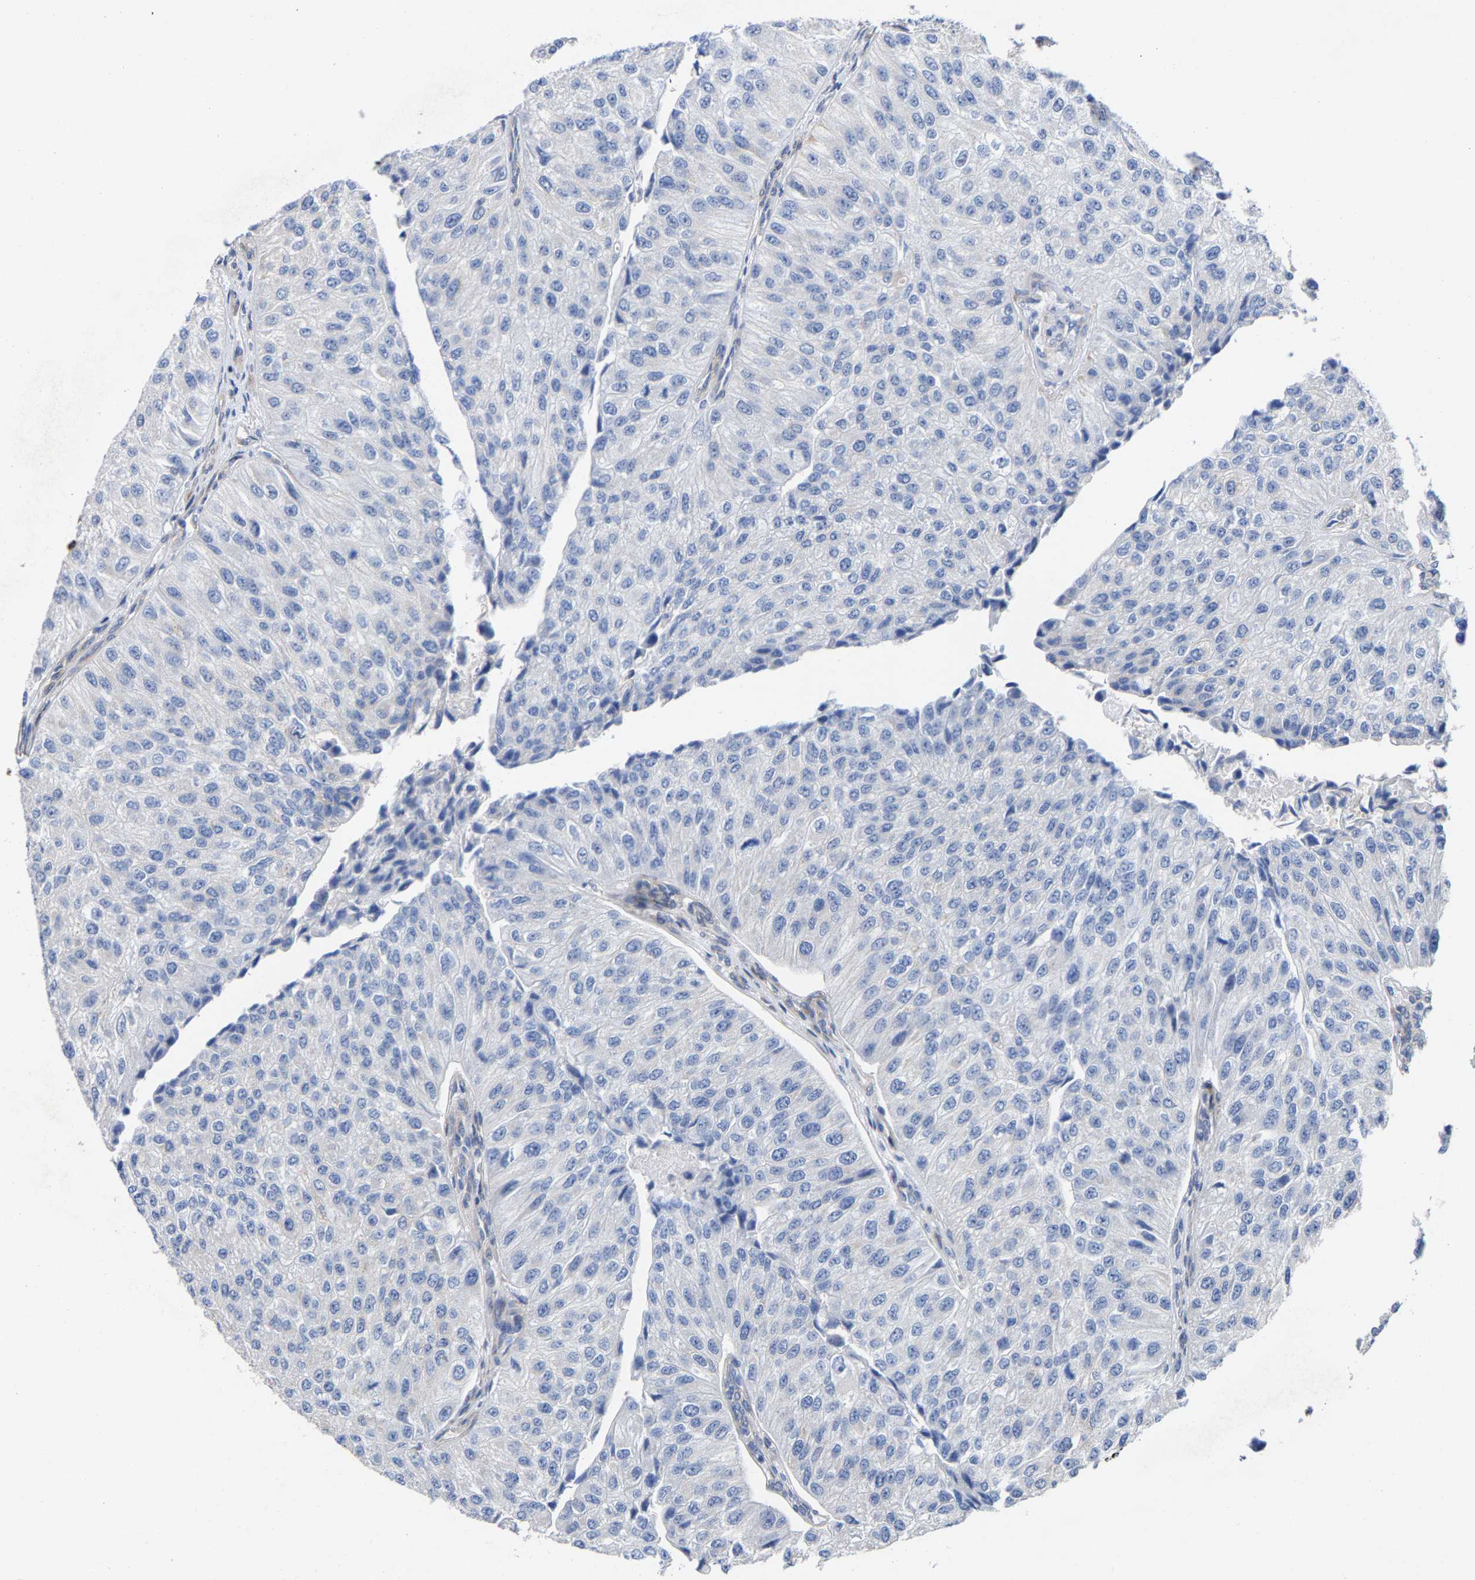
{"staining": {"intensity": "negative", "quantity": "none", "location": "none"}, "tissue": "urothelial cancer", "cell_type": "Tumor cells", "image_type": "cancer", "snomed": [{"axis": "morphology", "description": "Urothelial carcinoma, High grade"}, {"axis": "topography", "description": "Kidney"}, {"axis": "topography", "description": "Urinary bladder"}], "caption": "Immunohistochemical staining of urothelial cancer shows no significant staining in tumor cells.", "gene": "PPP1R15A", "patient": {"sex": "male", "age": 77}}